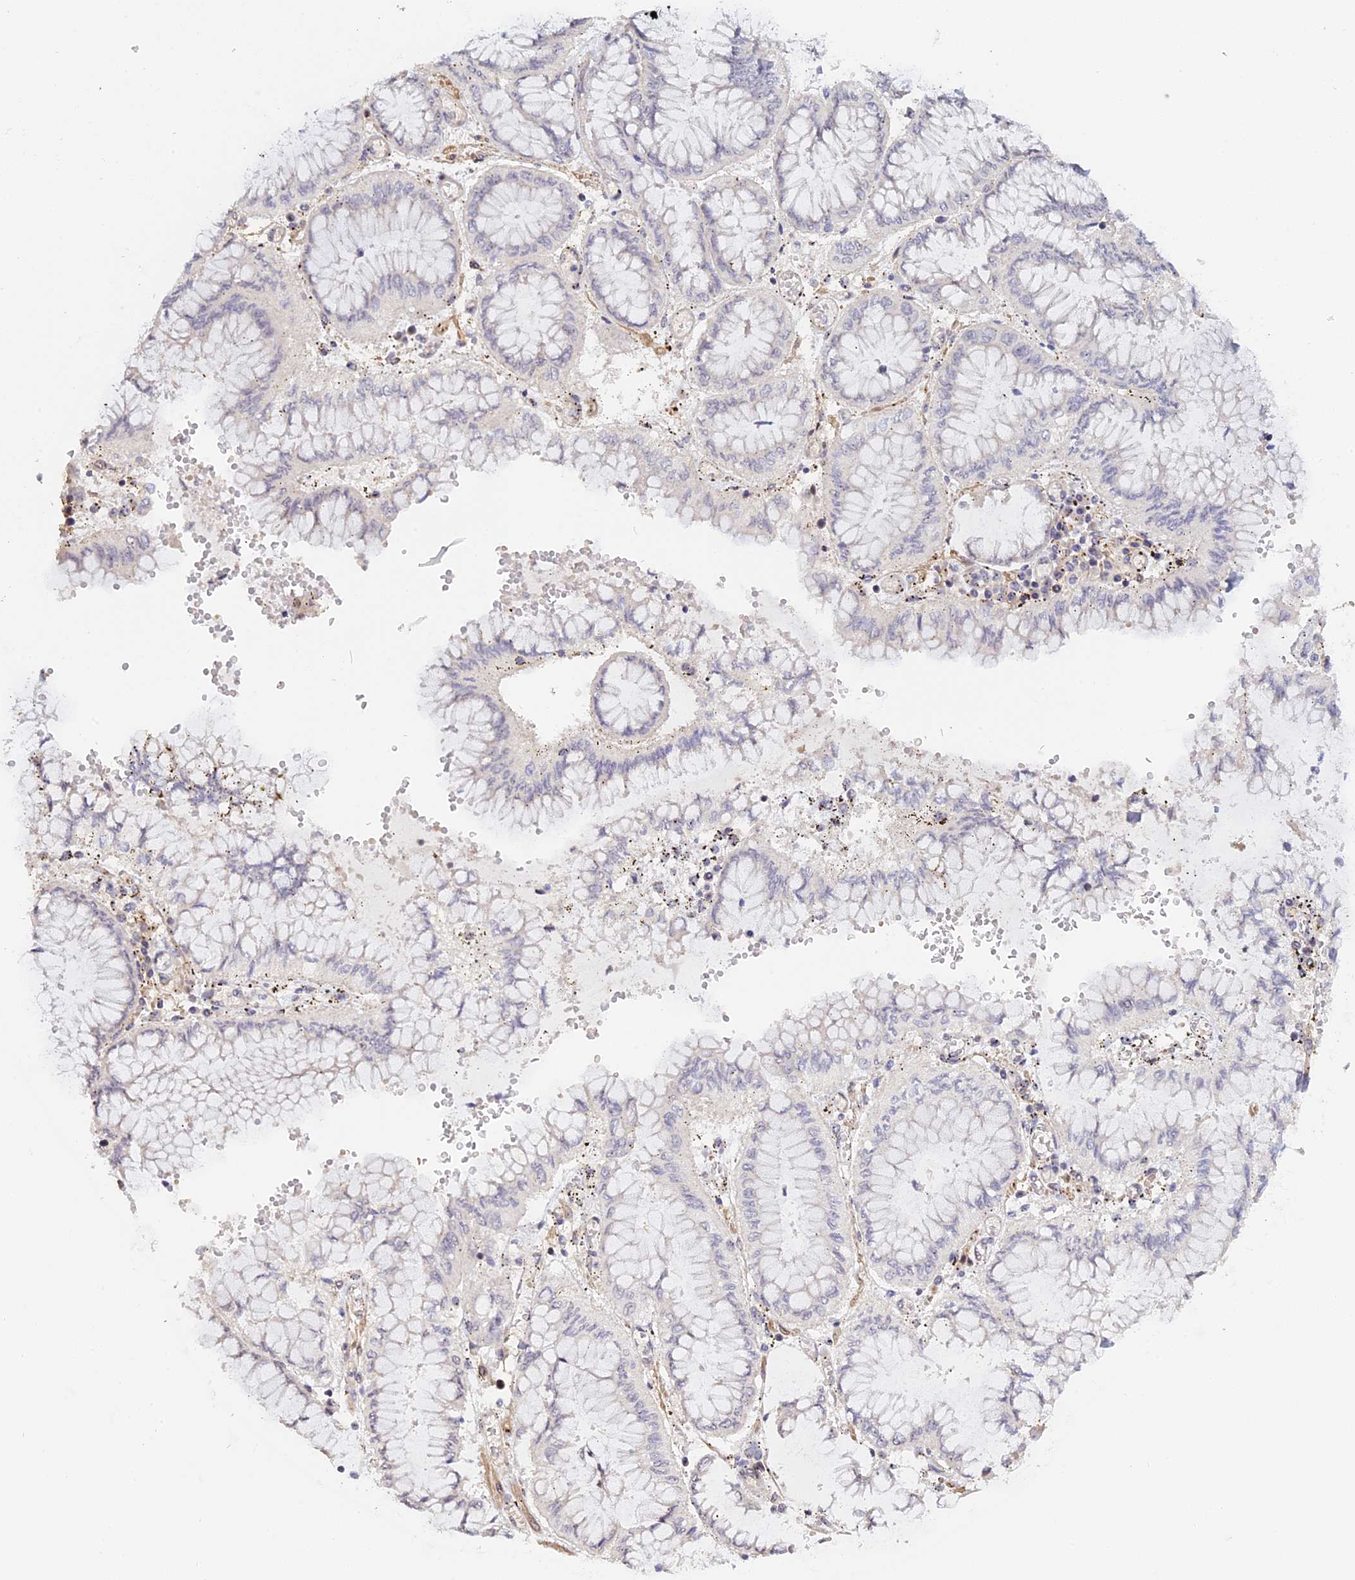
{"staining": {"intensity": "weak", "quantity": "25%-75%", "location": "nuclear"}, "tissue": "stomach cancer", "cell_type": "Tumor cells", "image_type": "cancer", "snomed": [{"axis": "morphology", "description": "Adenocarcinoma, NOS"}, {"axis": "topography", "description": "Stomach"}], "caption": "Weak nuclear protein positivity is appreciated in about 25%-75% of tumor cells in stomach cancer.", "gene": "MGA", "patient": {"sex": "male", "age": 76}}